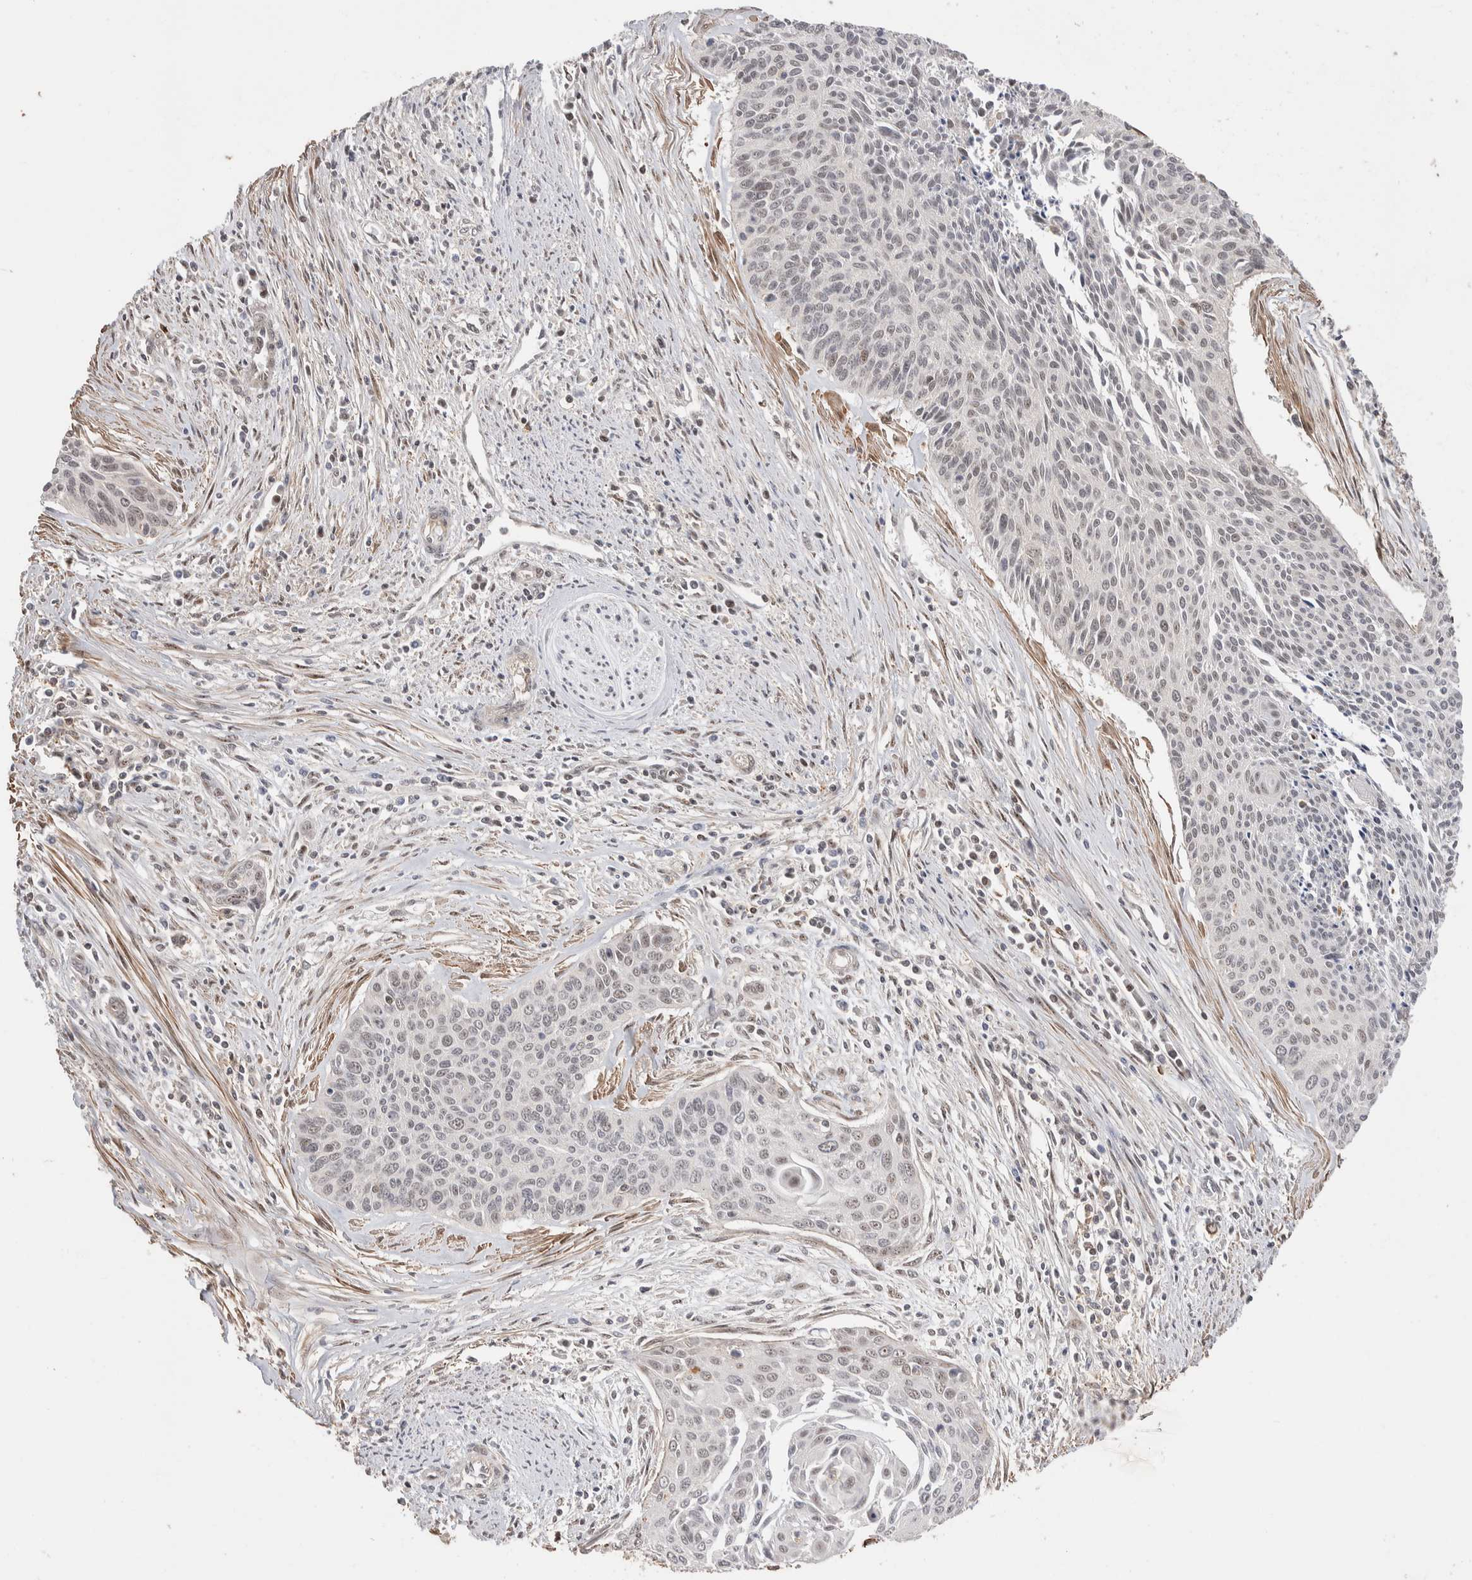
{"staining": {"intensity": "weak", "quantity": "25%-75%", "location": "nuclear"}, "tissue": "cervical cancer", "cell_type": "Tumor cells", "image_type": "cancer", "snomed": [{"axis": "morphology", "description": "Squamous cell carcinoma, NOS"}, {"axis": "topography", "description": "Cervix"}], "caption": "A histopathology image of human cervical cancer stained for a protein displays weak nuclear brown staining in tumor cells.", "gene": "ZNF704", "patient": {"sex": "female", "age": 55}}